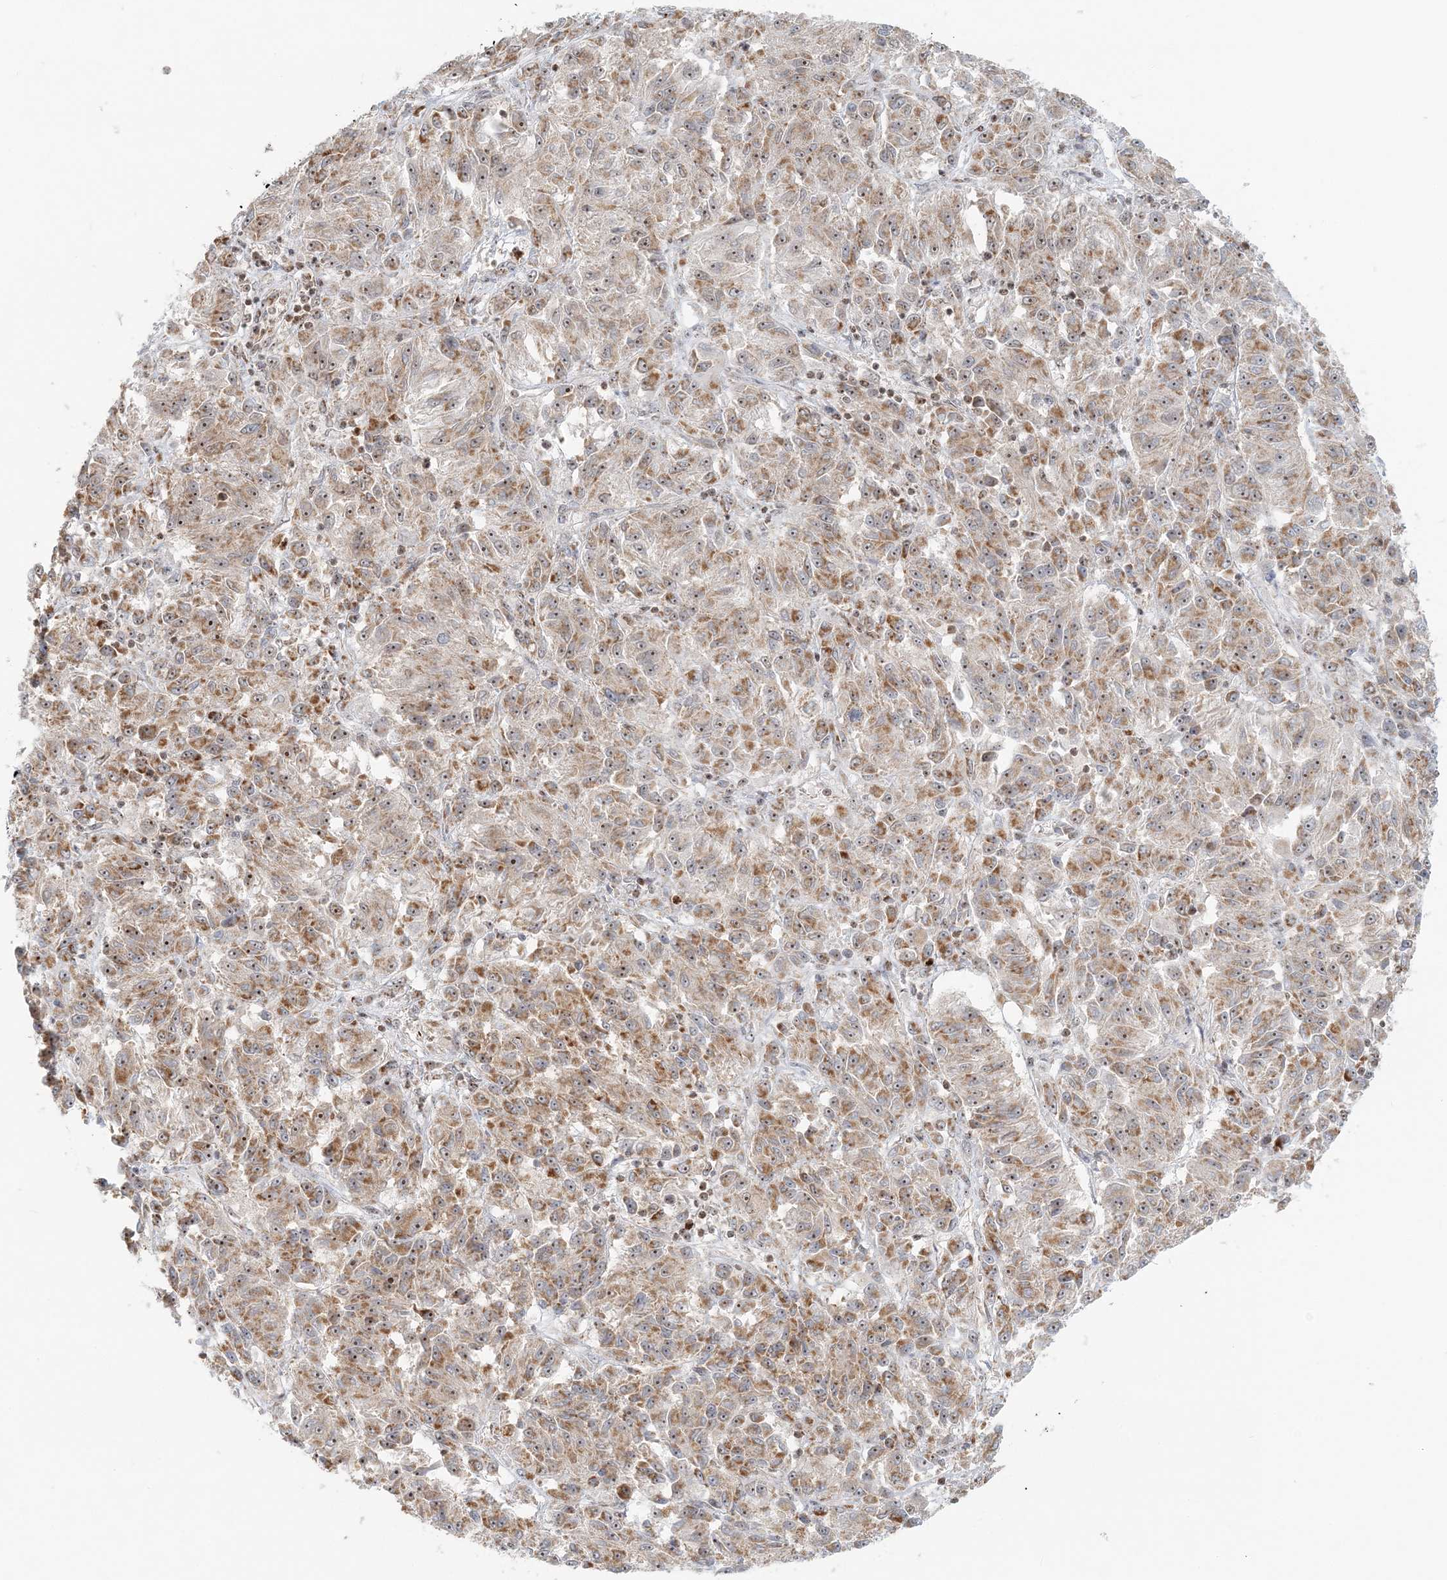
{"staining": {"intensity": "moderate", "quantity": ">75%", "location": "cytoplasmic/membranous,nuclear"}, "tissue": "melanoma", "cell_type": "Tumor cells", "image_type": "cancer", "snomed": [{"axis": "morphology", "description": "Malignant melanoma, Metastatic site"}, {"axis": "topography", "description": "Lung"}], "caption": "Malignant melanoma (metastatic site) was stained to show a protein in brown. There is medium levels of moderate cytoplasmic/membranous and nuclear expression in approximately >75% of tumor cells. (IHC, brightfield microscopy, high magnification).", "gene": "UBE2F", "patient": {"sex": "male", "age": 64}}